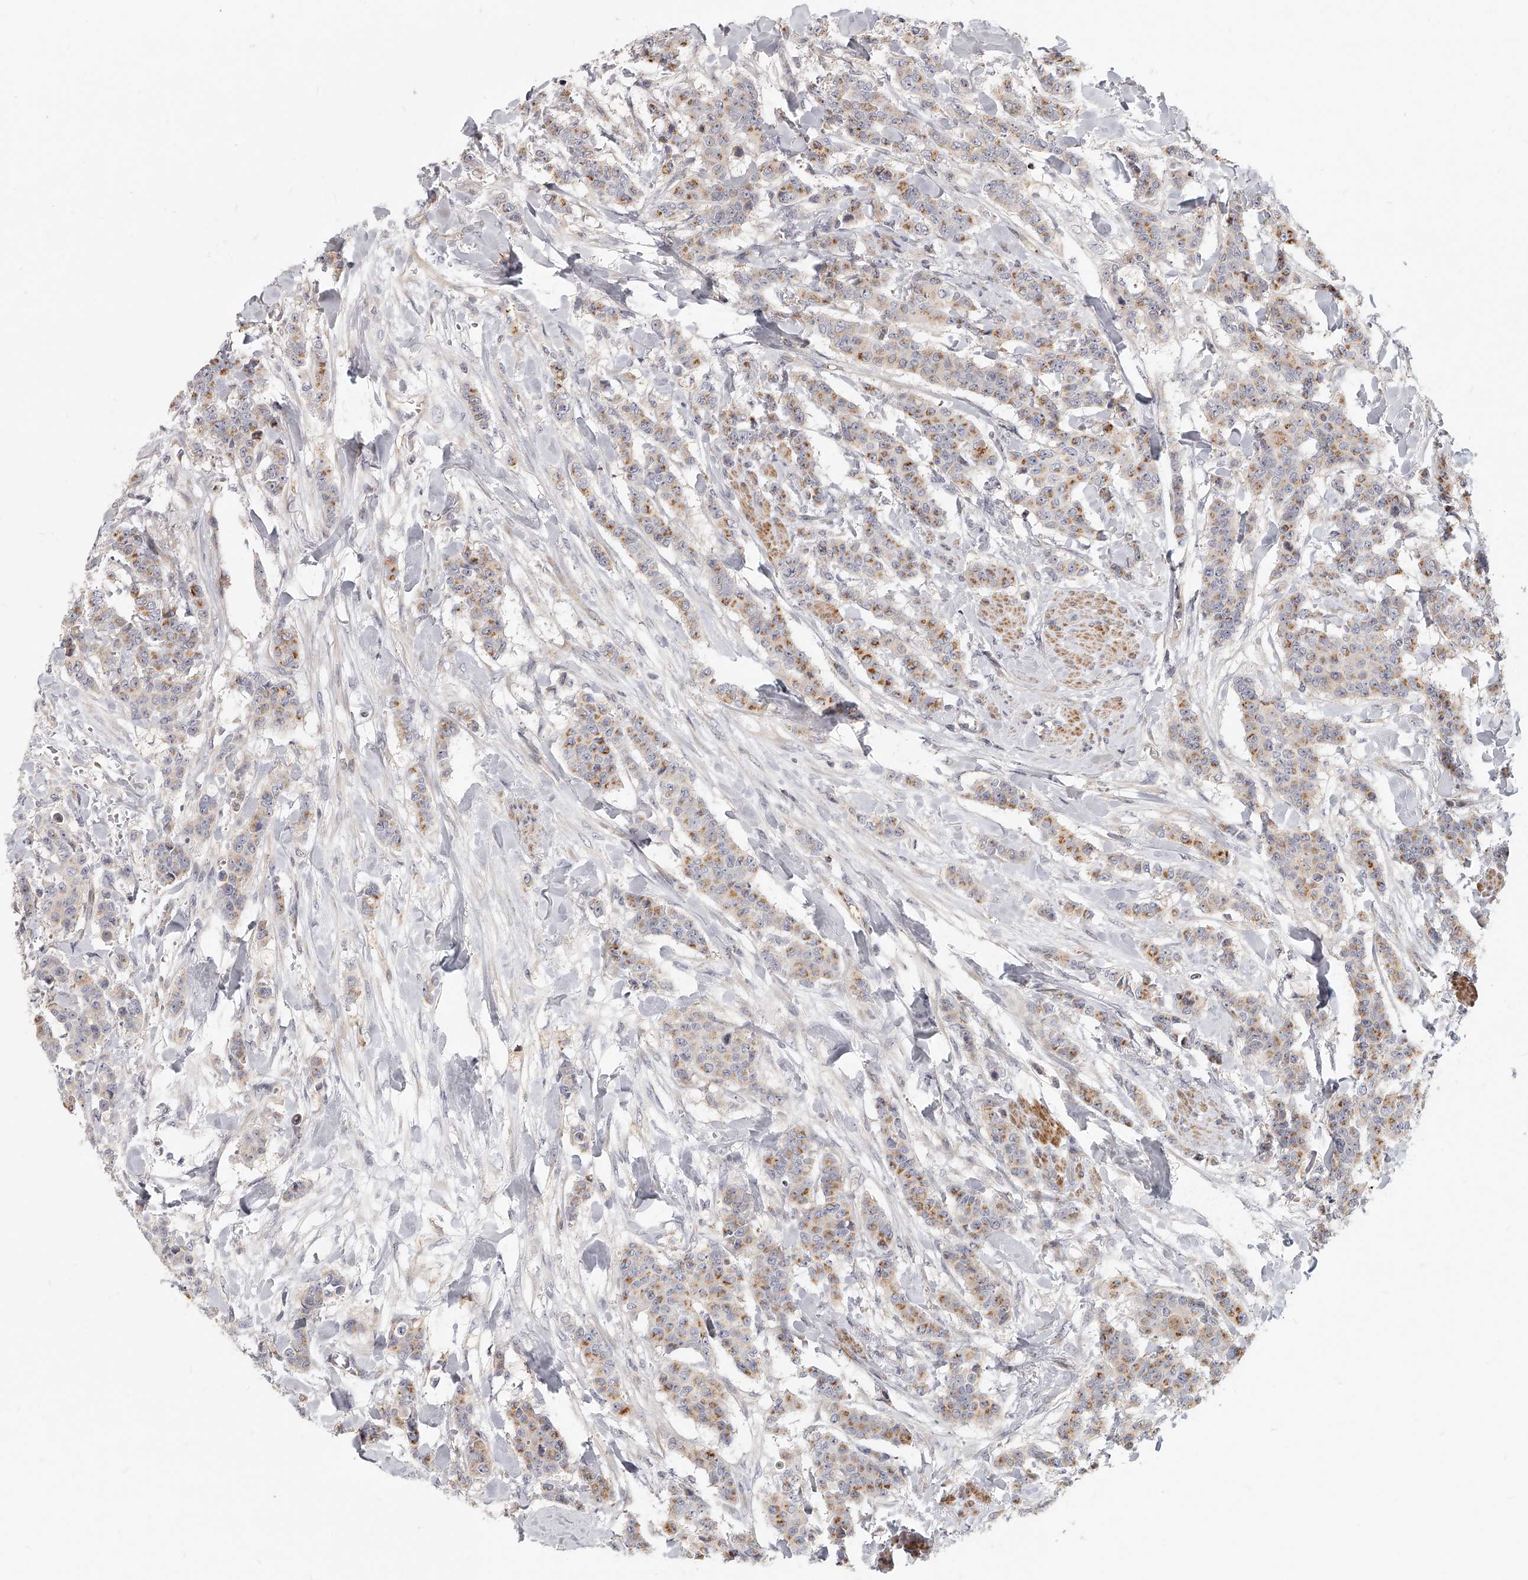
{"staining": {"intensity": "moderate", "quantity": ">75%", "location": "cytoplasmic/membranous"}, "tissue": "breast cancer", "cell_type": "Tumor cells", "image_type": "cancer", "snomed": [{"axis": "morphology", "description": "Duct carcinoma"}, {"axis": "topography", "description": "Breast"}], "caption": "Human breast cancer stained for a protein (brown) shows moderate cytoplasmic/membranous positive expression in approximately >75% of tumor cells.", "gene": "SLC37A1", "patient": {"sex": "female", "age": 40}}